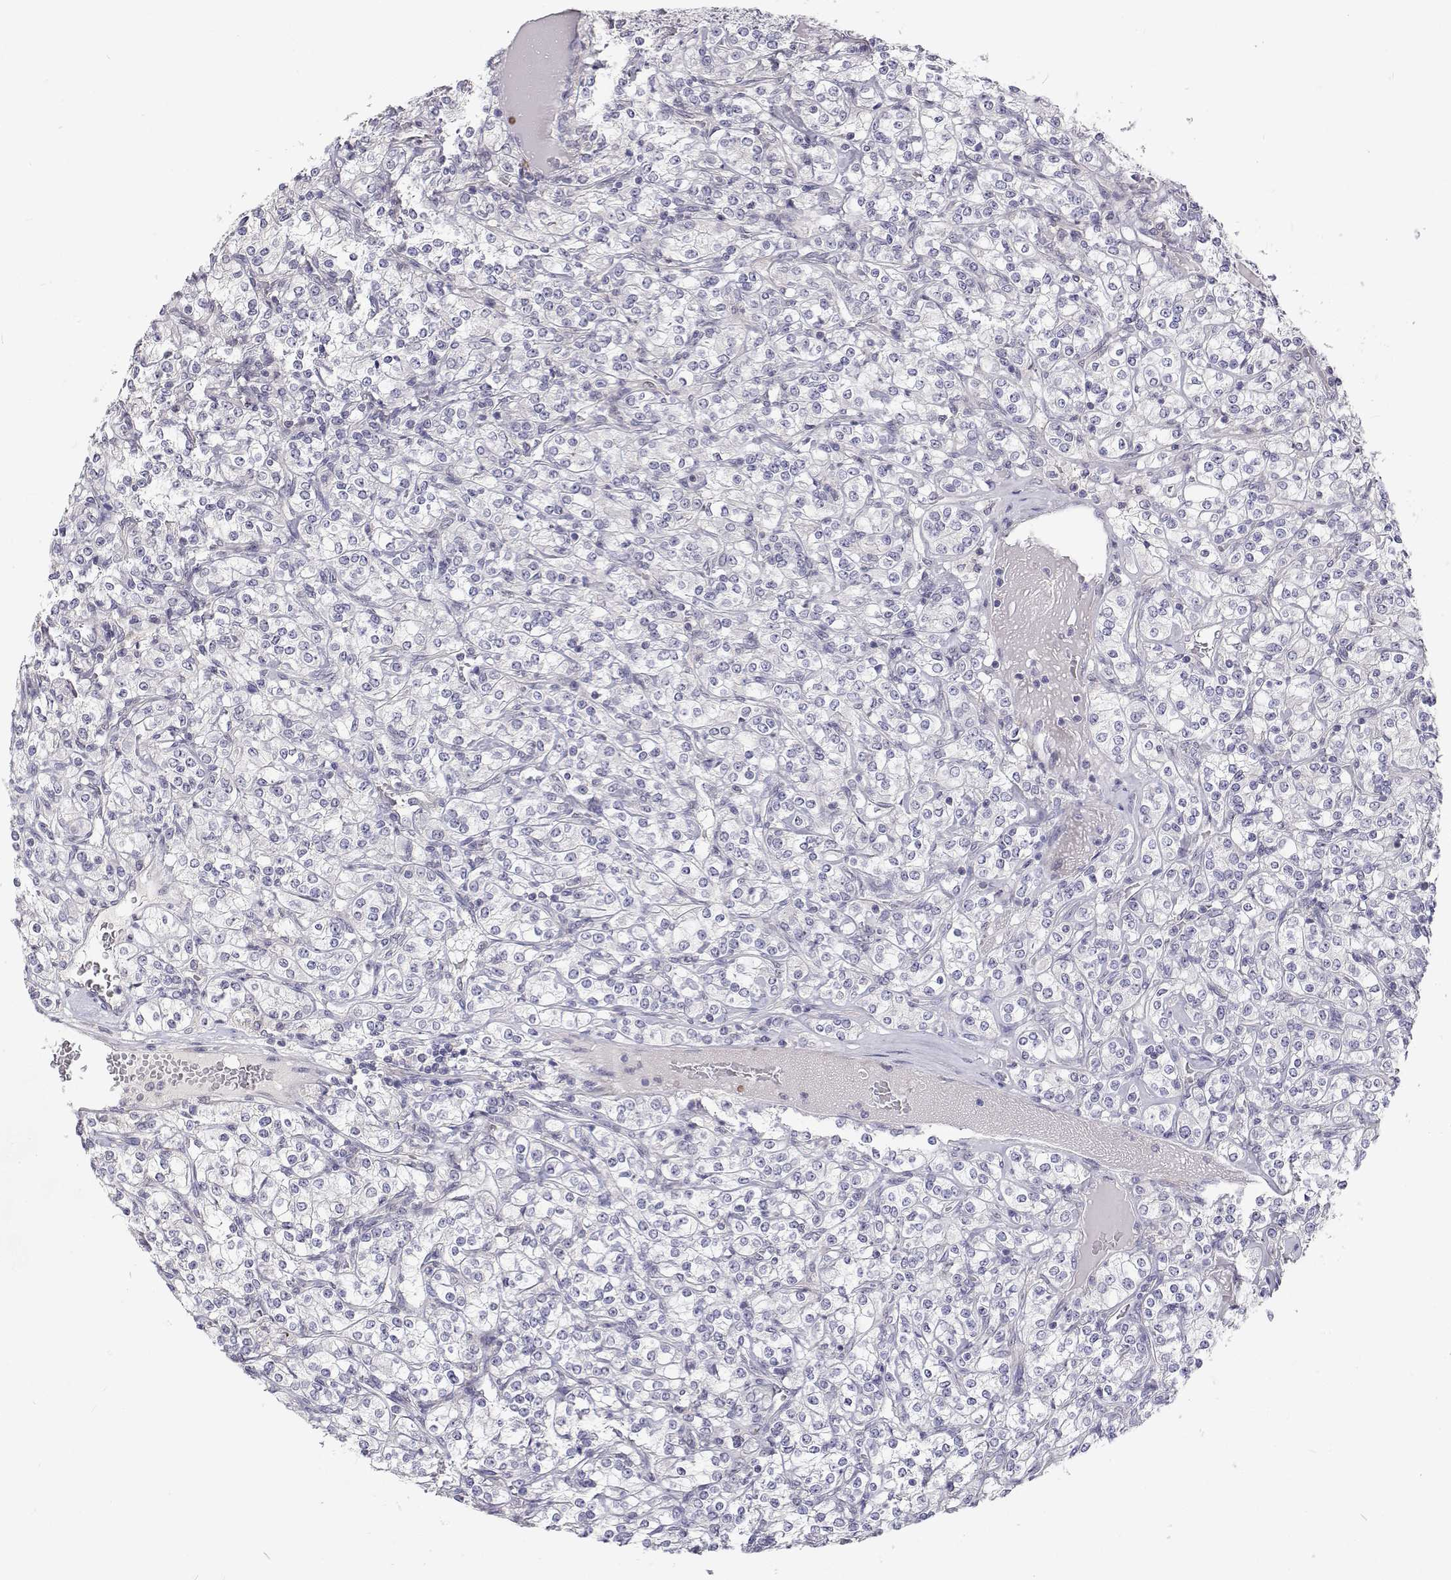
{"staining": {"intensity": "negative", "quantity": "none", "location": "none"}, "tissue": "renal cancer", "cell_type": "Tumor cells", "image_type": "cancer", "snomed": [{"axis": "morphology", "description": "Adenocarcinoma, NOS"}, {"axis": "topography", "description": "Kidney"}], "caption": "DAB (3,3'-diaminobenzidine) immunohistochemical staining of human renal cancer (adenocarcinoma) demonstrates no significant positivity in tumor cells.", "gene": "MYPN", "patient": {"sex": "male", "age": 77}}